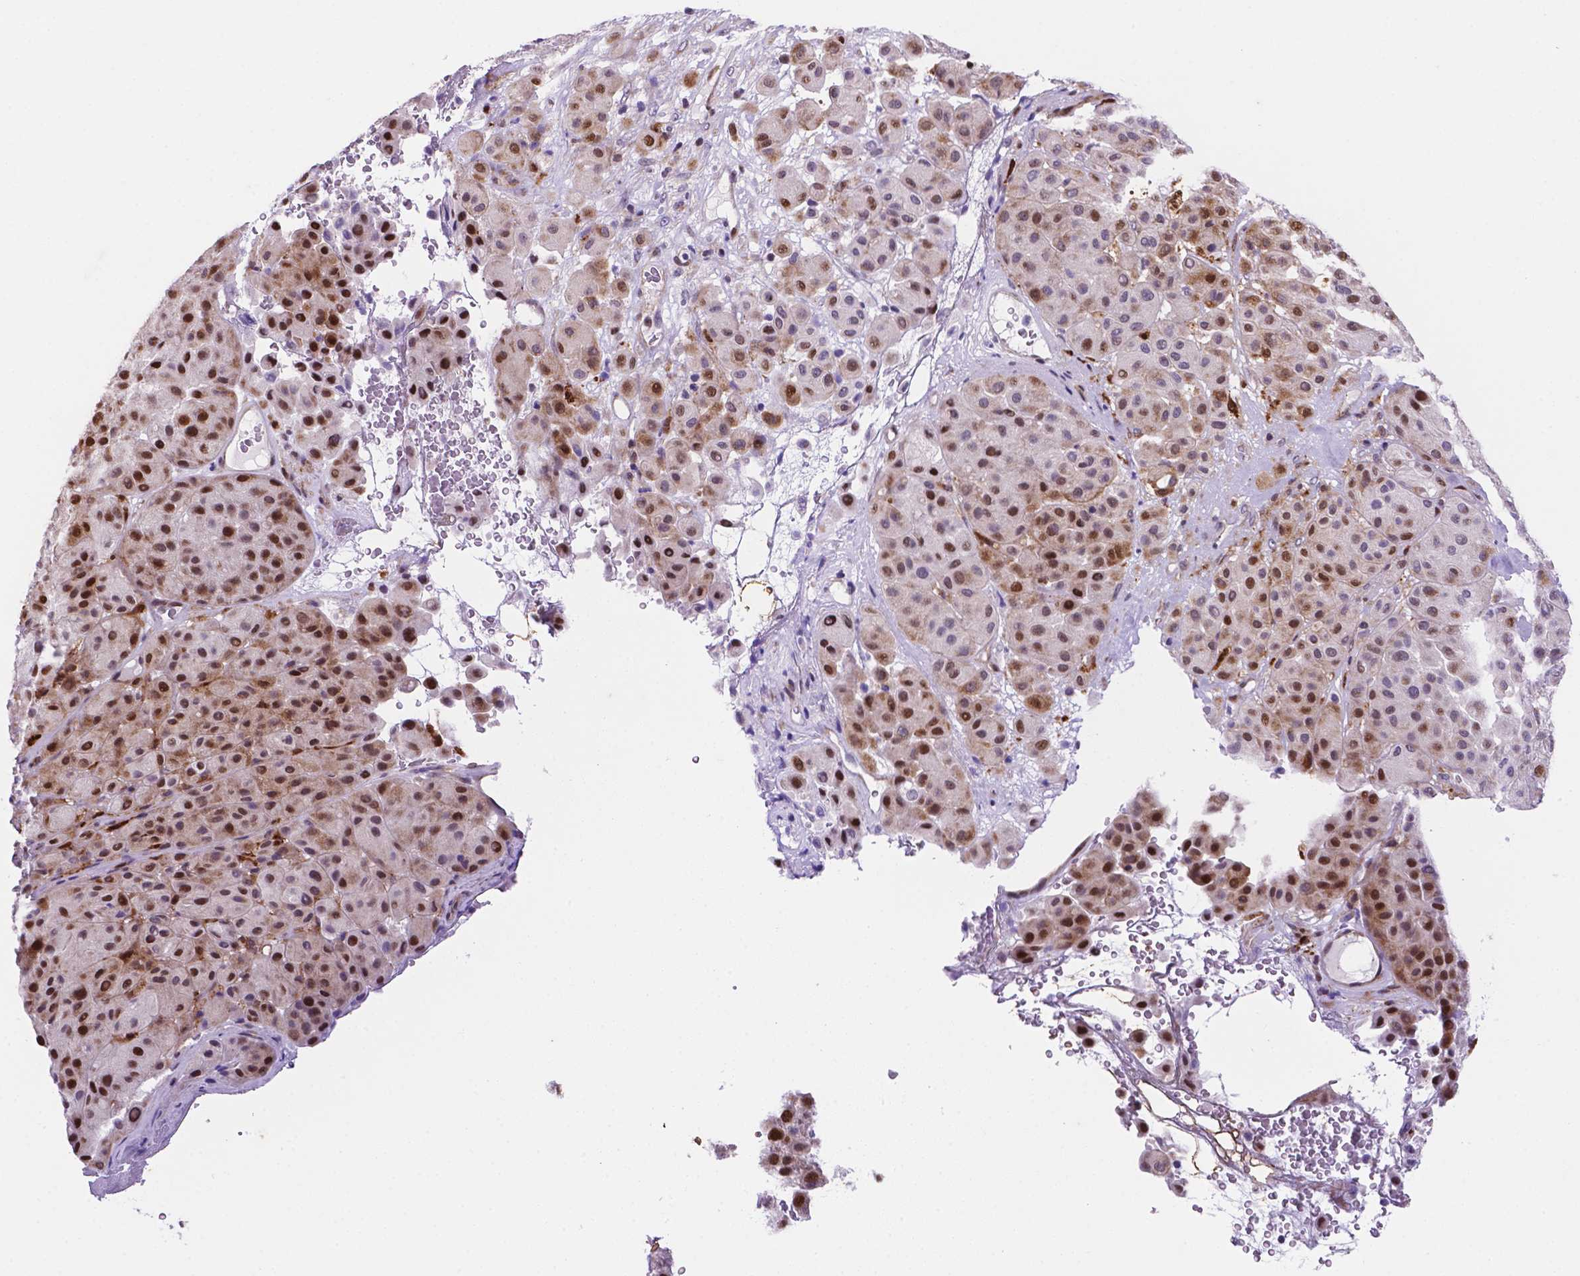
{"staining": {"intensity": "strong", "quantity": "25%-75%", "location": "nuclear"}, "tissue": "melanoma", "cell_type": "Tumor cells", "image_type": "cancer", "snomed": [{"axis": "morphology", "description": "Malignant melanoma, Metastatic site"}, {"axis": "topography", "description": "Smooth muscle"}], "caption": "Brown immunohistochemical staining in human melanoma shows strong nuclear expression in about 25%-75% of tumor cells.", "gene": "TM4SF20", "patient": {"sex": "male", "age": 41}}